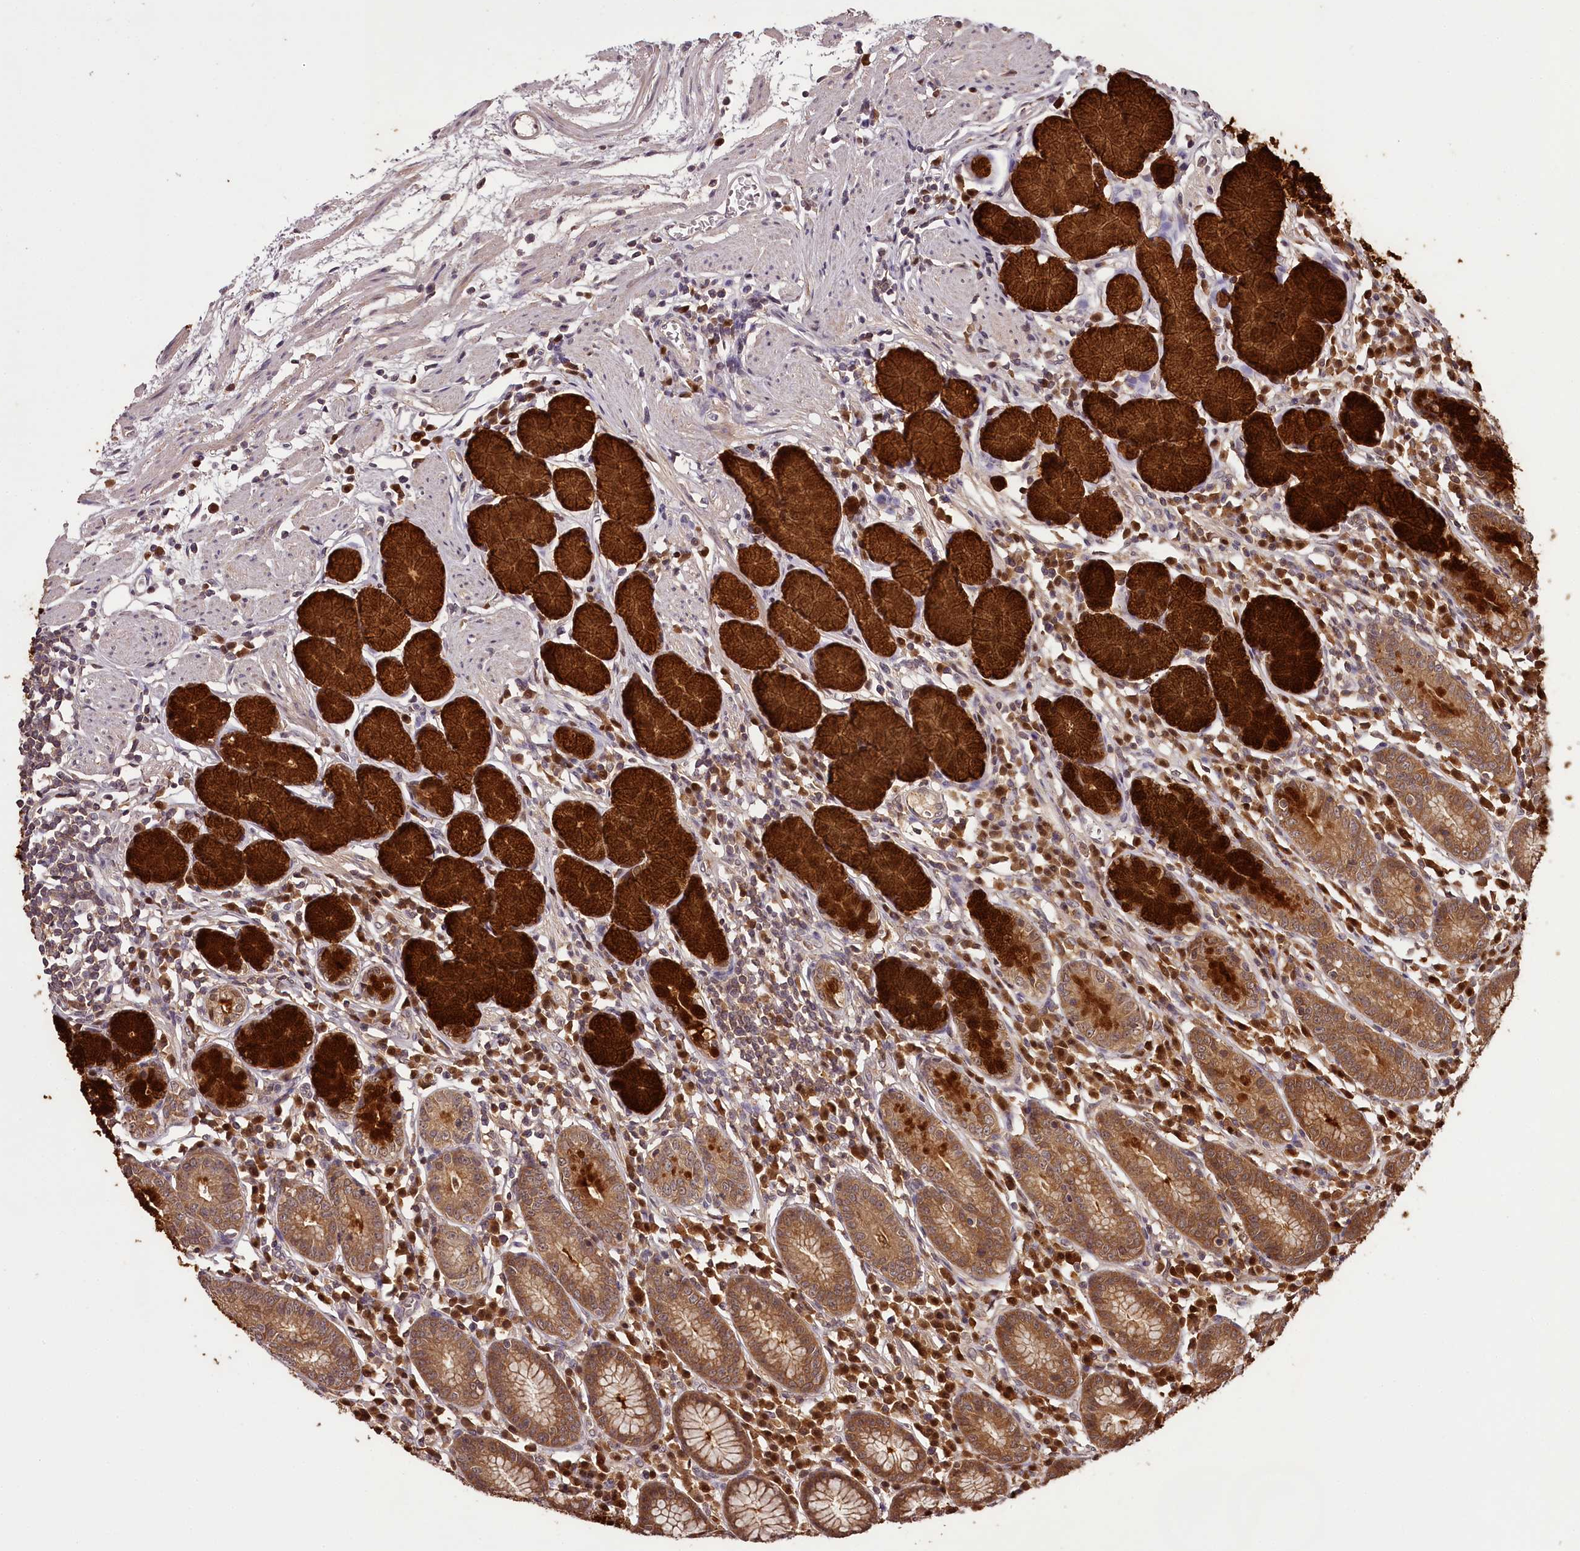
{"staining": {"intensity": "strong", "quantity": "25%-75%", "location": "cytoplasmic/membranous"}, "tissue": "stomach", "cell_type": "Glandular cells", "image_type": "normal", "snomed": [{"axis": "morphology", "description": "Normal tissue, NOS"}, {"axis": "topography", "description": "Stomach"}], "caption": "This is a histology image of immunohistochemistry (IHC) staining of normal stomach, which shows strong positivity in the cytoplasmic/membranous of glandular cells.", "gene": "TTC12", "patient": {"sex": "male", "age": 55}}